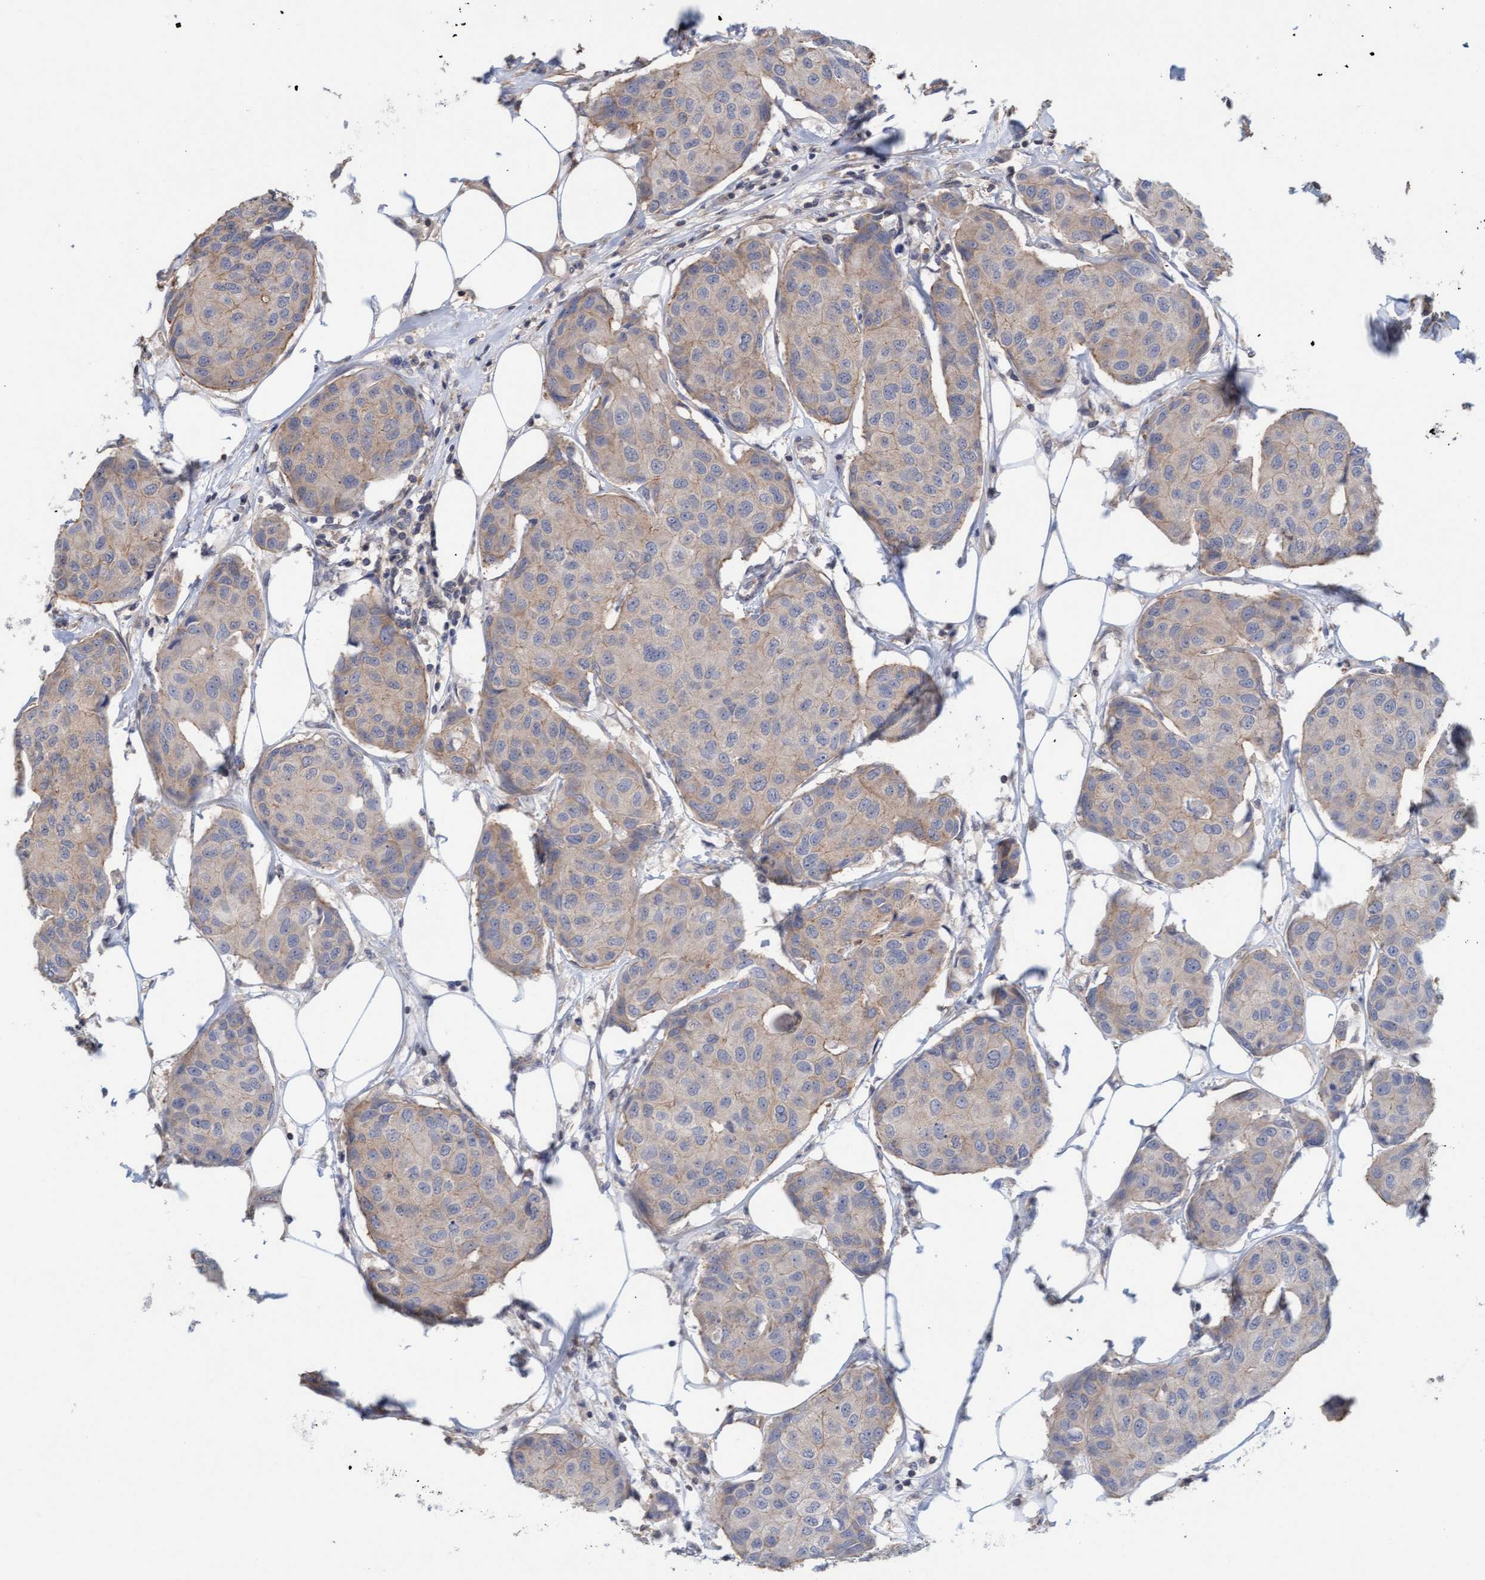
{"staining": {"intensity": "weak", "quantity": "<25%", "location": "cytoplasmic/membranous"}, "tissue": "breast cancer", "cell_type": "Tumor cells", "image_type": "cancer", "snomed": [{"axis": "morphology", "description": "Duct carcinoma"}, {"axis": "topography", "description": "Breast"}], "caption": "Breast cancer was stained to show a protein in brown. There is no significant staining in tumor cells.", "gene": "FXR2", "patient": {"sex": "female", "age": 80}}